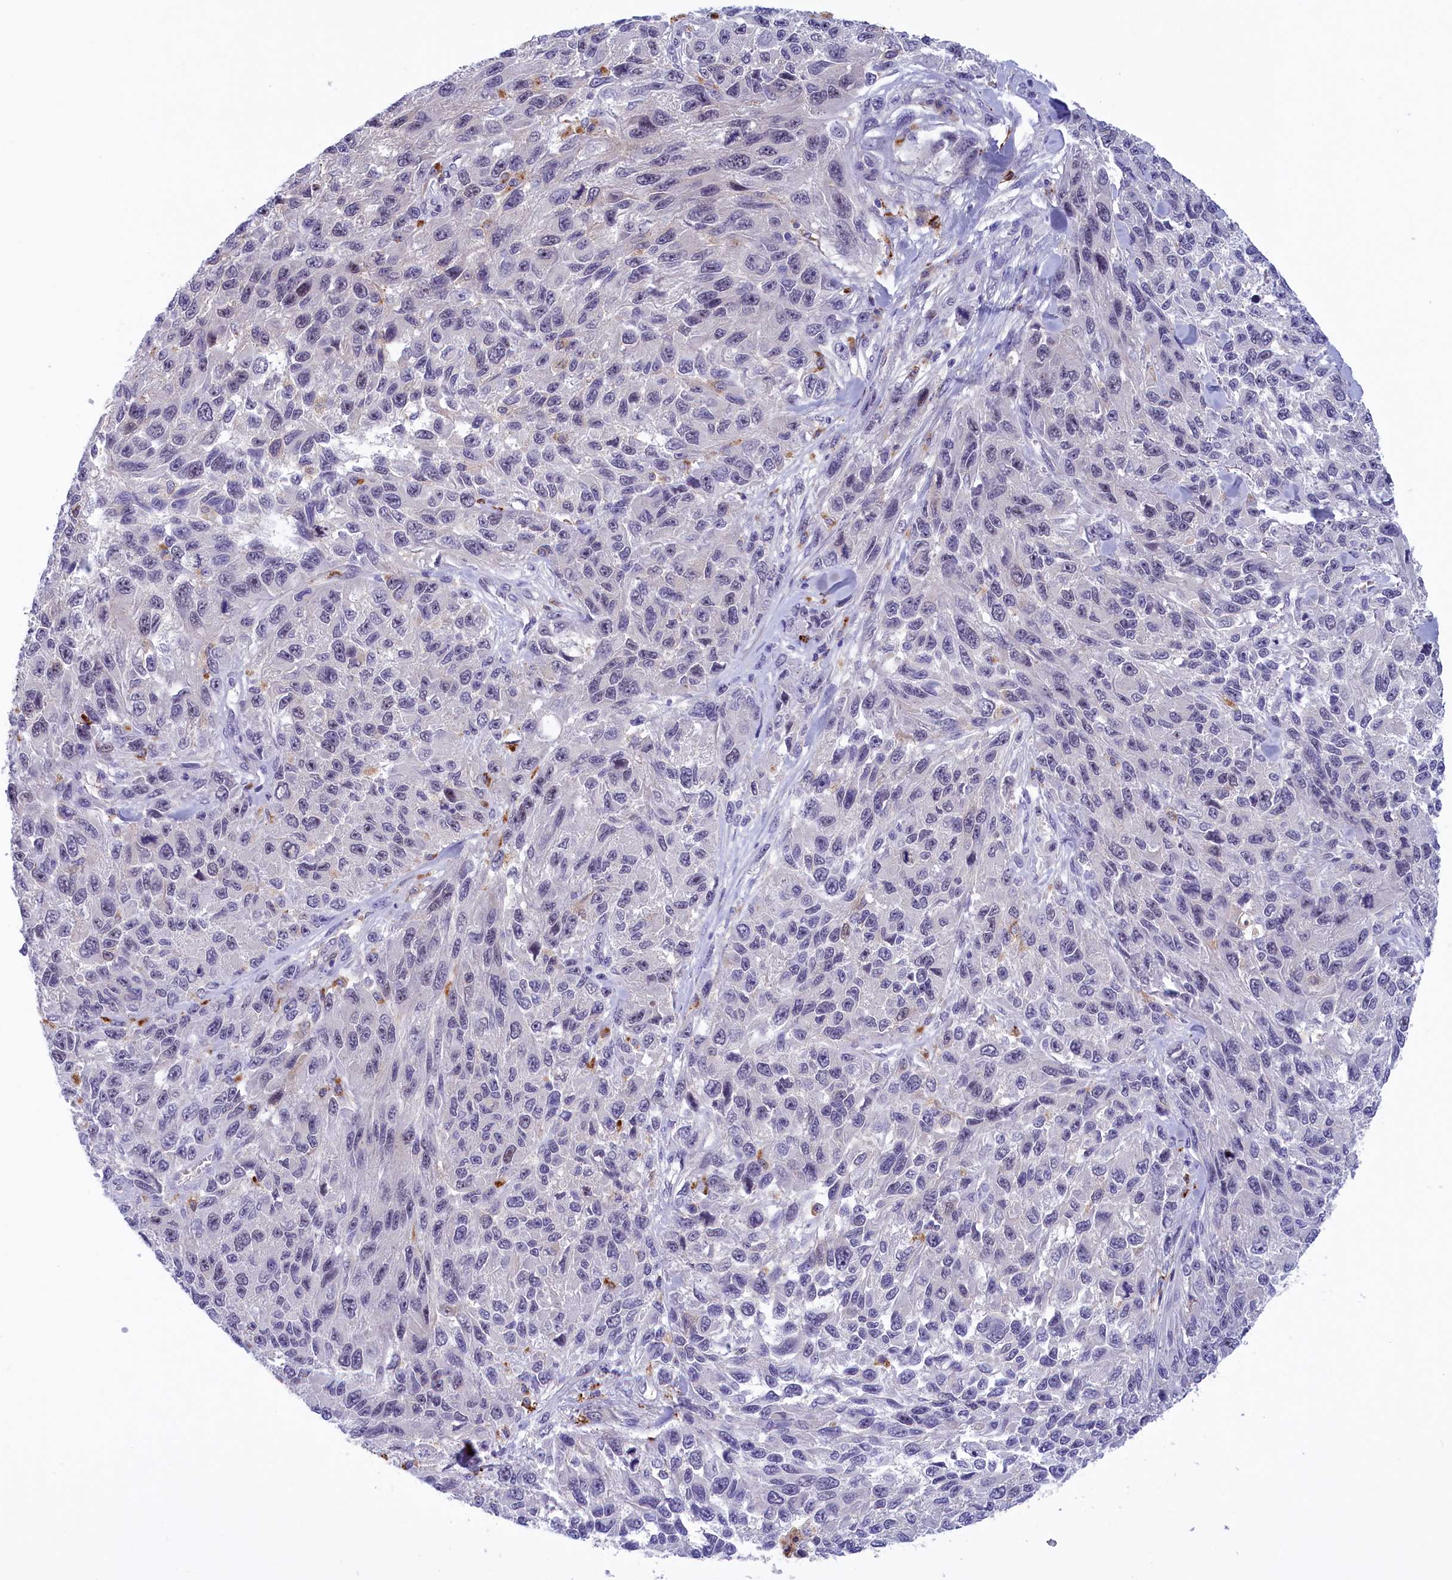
{"staining": {"intensity": "negative", "quantity": "none", "location": "none"}, "tissue": "melanoma", "cell_type": "Tumor cells", "image_type": "cancer", "snomed": [{"axis": "morphology", "description": "Malignant melanoma, NOS"}, {"axis": "topography", "description": "Skin"}], "caption": "Malignant melanoma stained for a protein using immunohistochemistry (IHC) exhibits no staining tumor cells.", "gene": "STYX", "patient": {"sex": "female", "age": 96}}